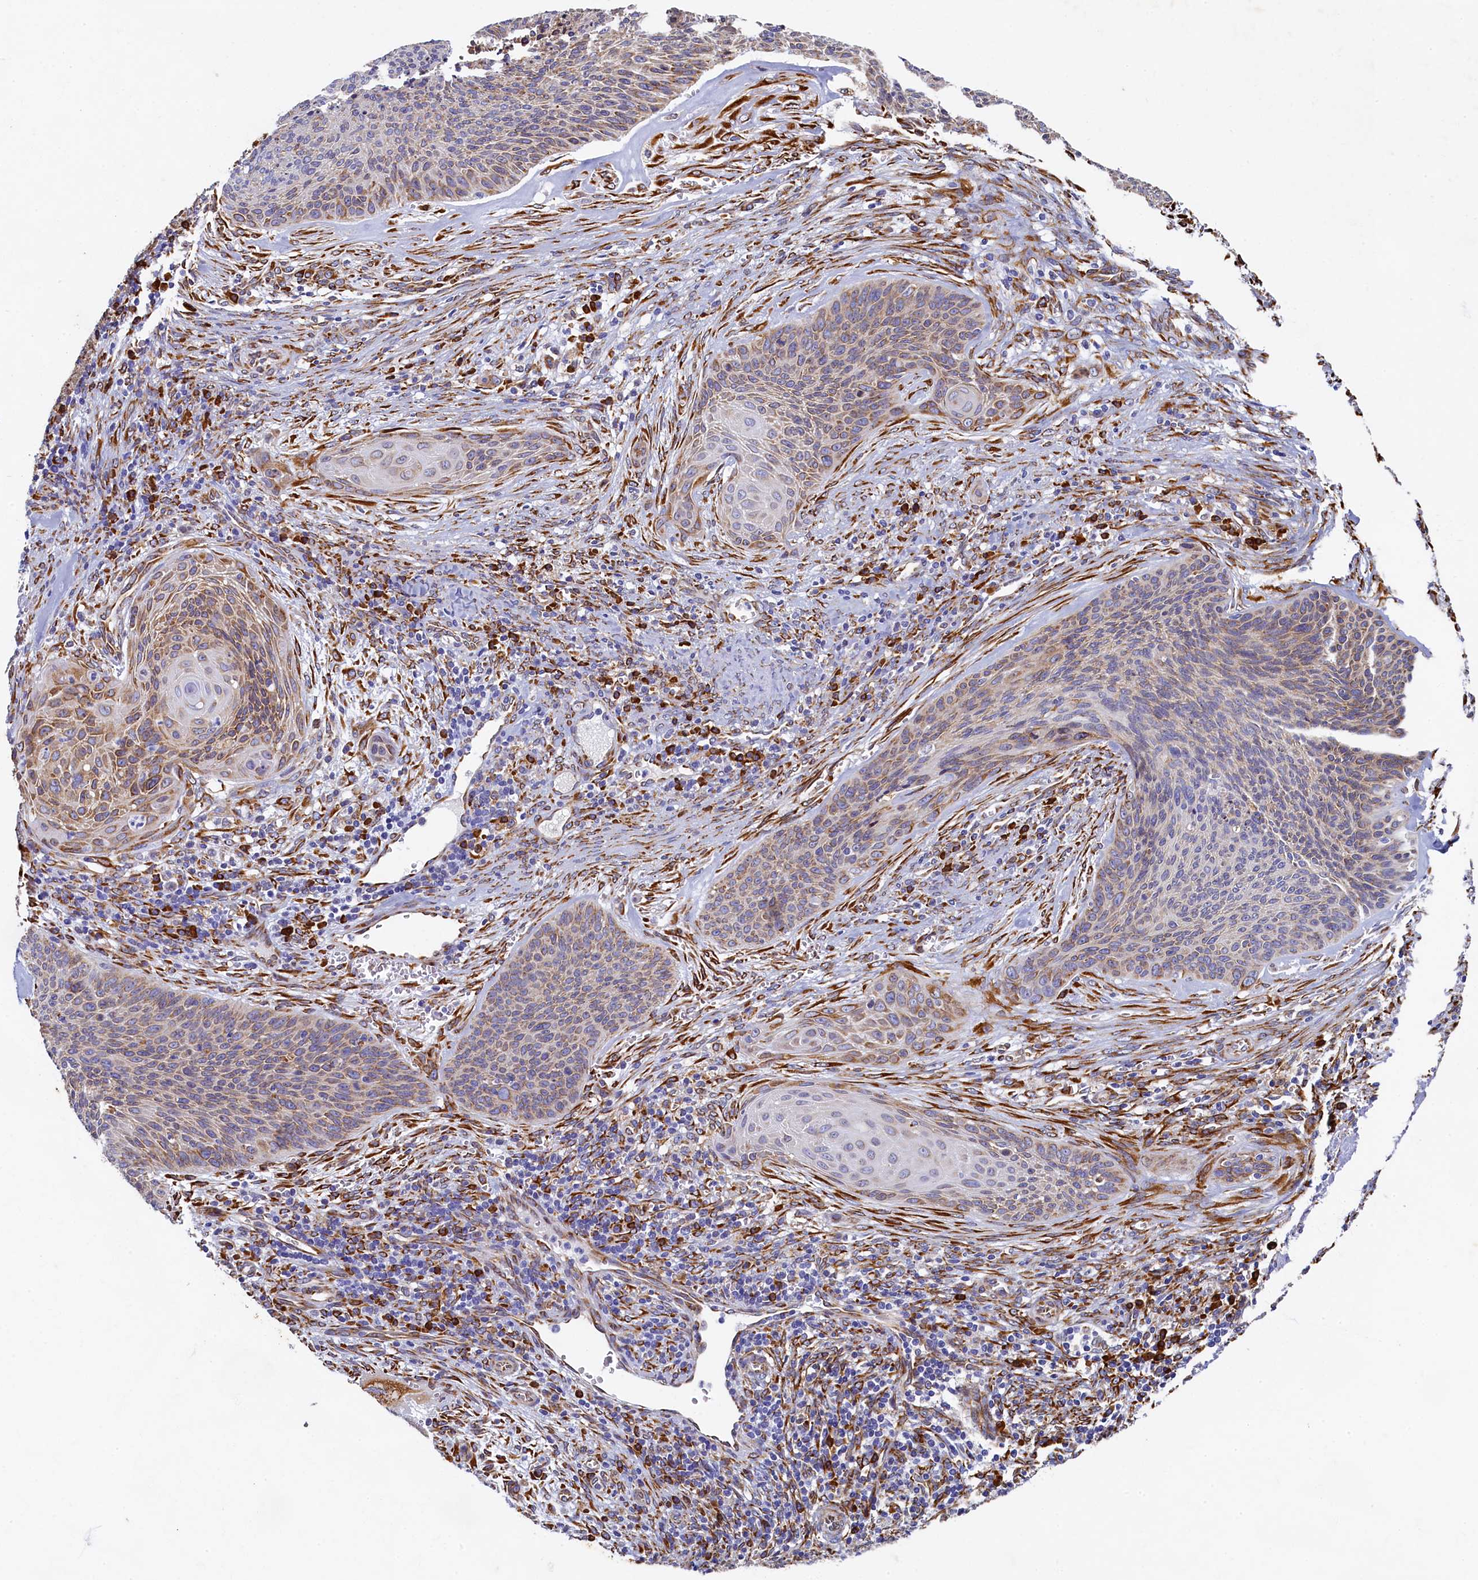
{"staining": {"intensity": "moderate", "quantity": "25%-75%", "location": "cytoplasmic/membranous"}, "tissue": "cervical cancer", "cell_type": "Tumor cells", "image_type": "cancer", "snomed": [{"axis": "morphology", "description": "Squamous cell carcinoma, NOS"}, {"axis": "topography", "description": "Cervix"}], "caption": "Immunohistochemical staining of human cervical cancer (squamous cell carcinoma) shows moderate cytoplasmic/membranous protein positivity in about 25%-75% of tumor cells.", "gene": "TMEM18", "patient": {"sex": "female", "age": 55}}